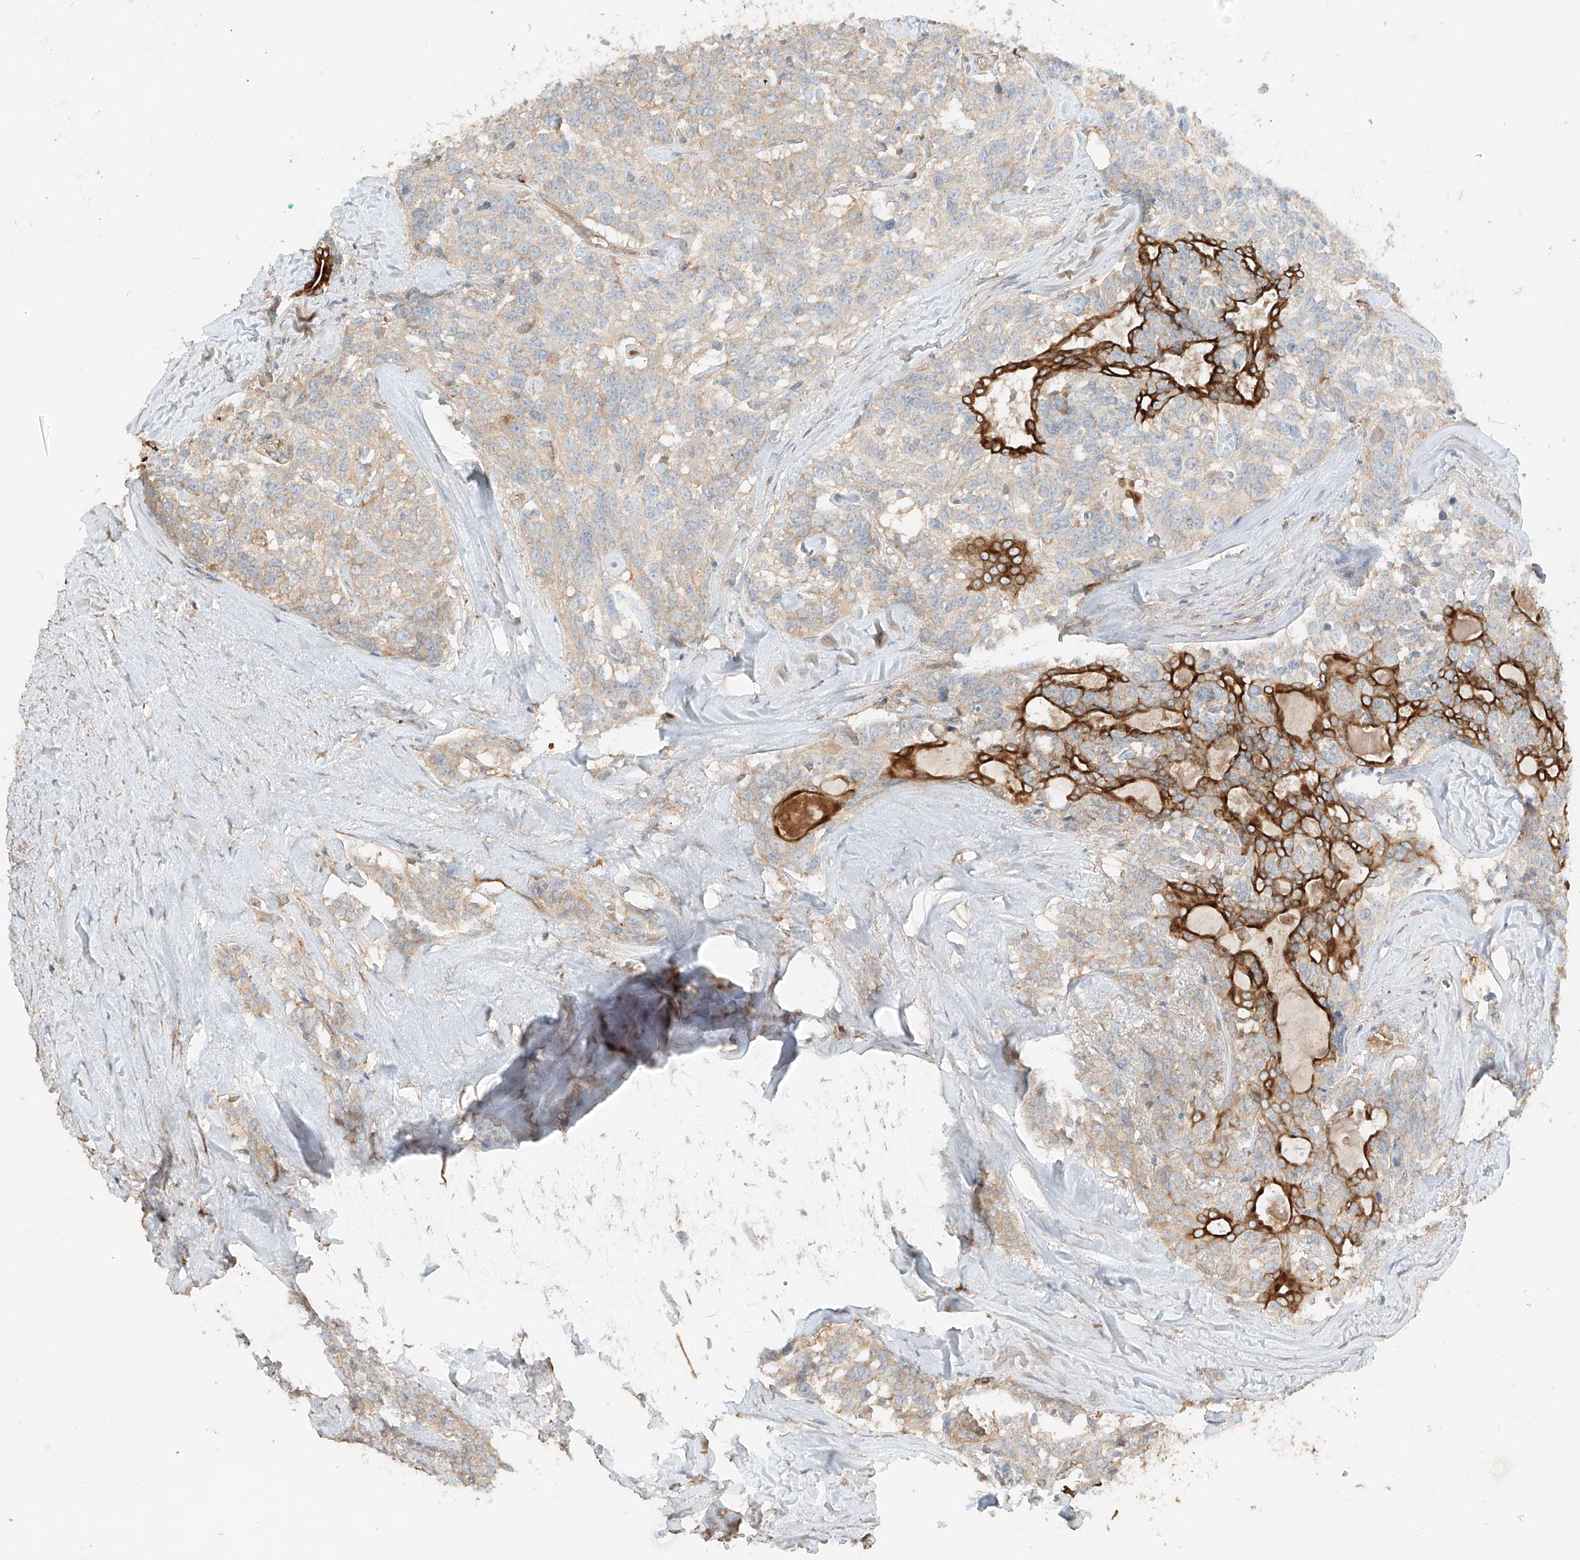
{"staining": {"intensity": "weak", "quantity": ">75%", "location": "cytoplasmic/membranous"}, "tissue": "carcinoid", "cell_type": "Tumor cells", "image_type": "cancer", "snomed": [{"axis": "morphology", "description": "Carcinoid, malignant, NOS"}, {"axis": "topography", "description": "Lung"}], "caption": "Approximately >75% of tumor cells in carcinoid demonstrate weak cytoplasmic/membranous protein staining as visualized by brown immunohistochemical staining.", "gene": "CCDC115", "patient": {"sex": "female", "age": 46}}